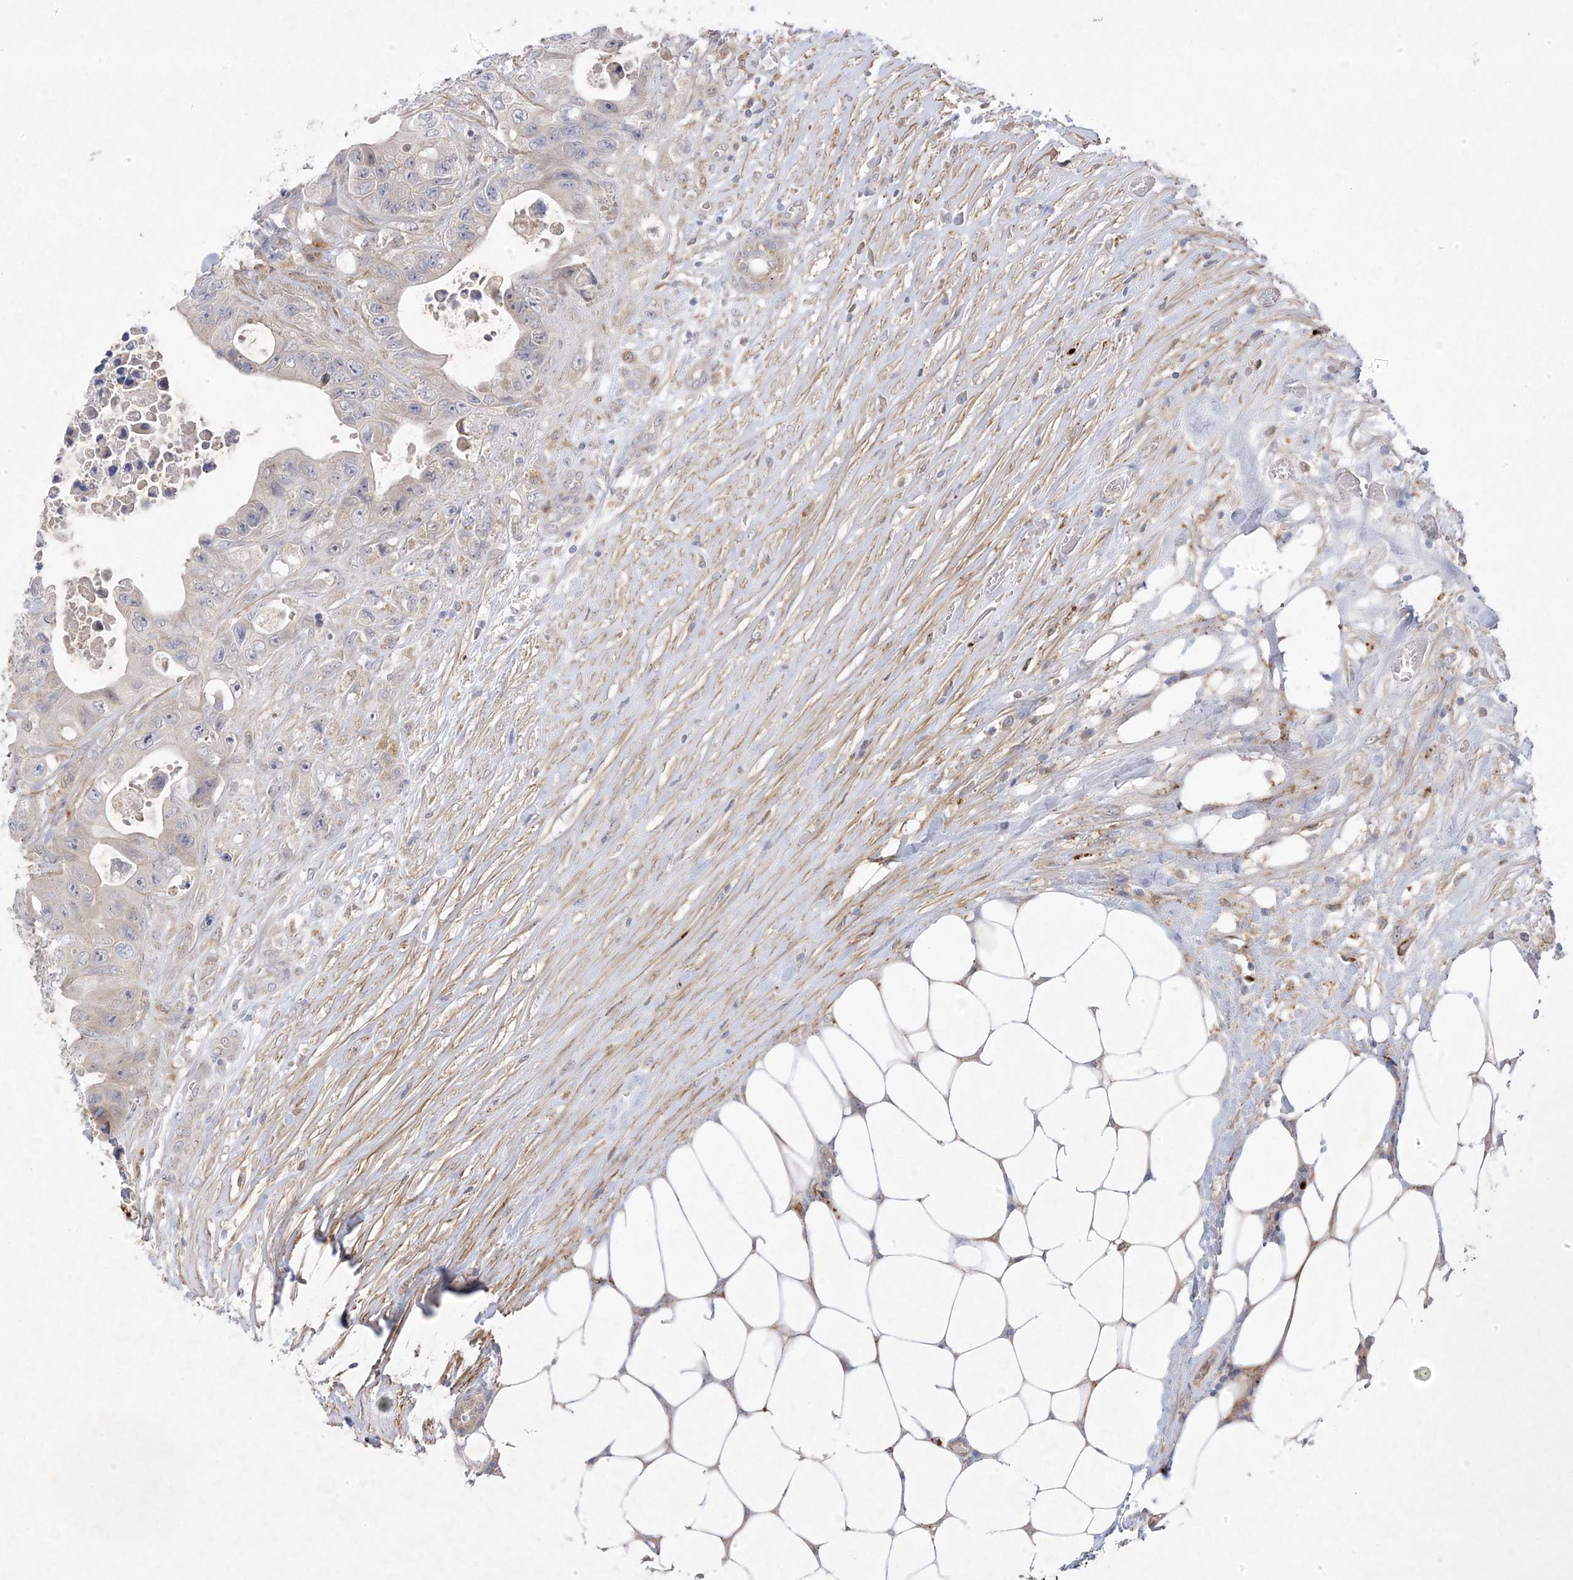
{"staining": {"intensity": "negative", "quantity": "none", "location": "none"}, "tissue": "colorectal cancer", "cell_type": "Tumor cells", "image_type": "cancer", "snomed": [{"axis": "morphology", "description": "Adenocarcinoma, NOS"}, {"axis": "topography", "description": "Colon"}], "caption": "A micrograph of colorectal cancer stained for a protein shows no brown staining in tumor cells.", "gene": "ANAPC1", "patient": {"sex": "female", "age": 46}}